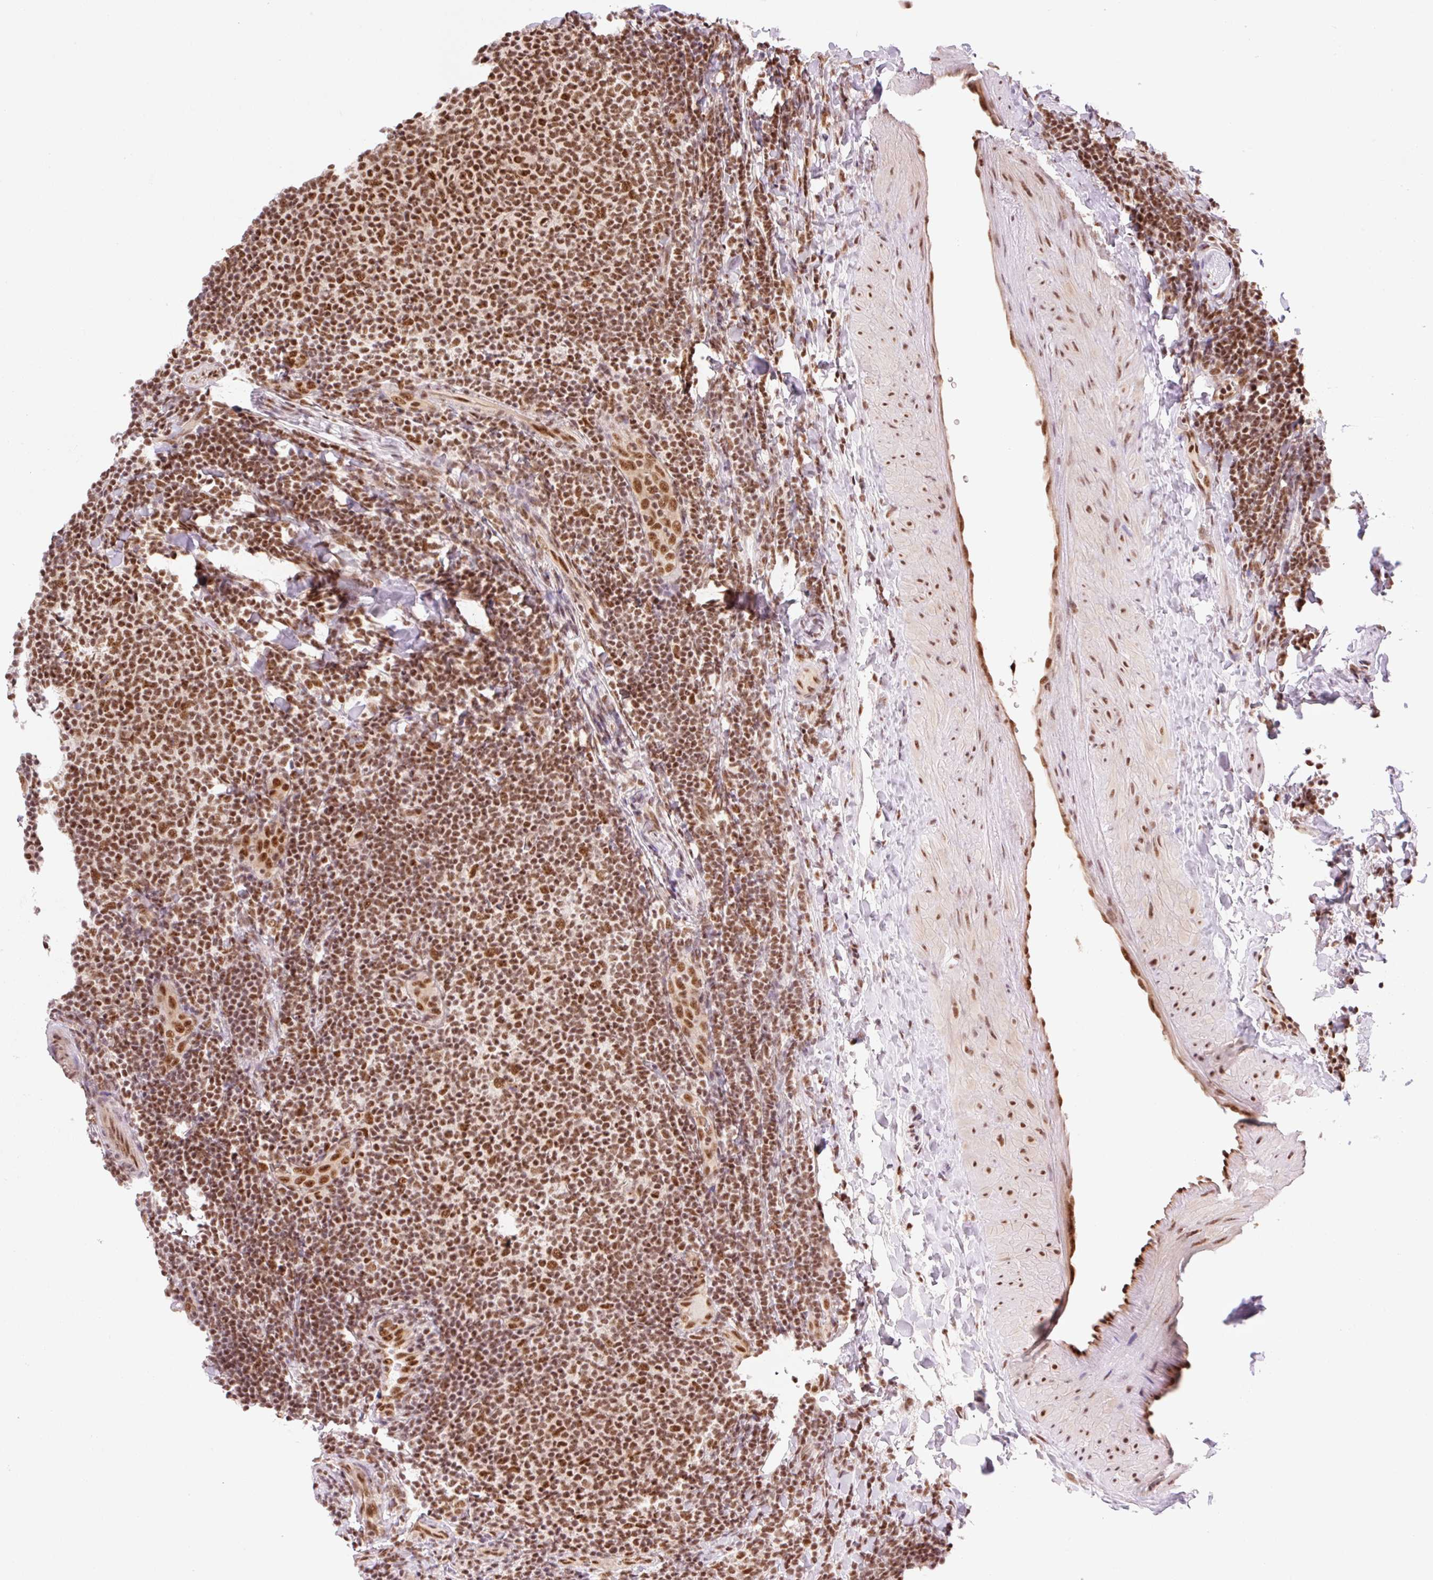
{"staining": {"intensity": "strong", "quantity": ">75%", "location": "nuclear"}, "tissue": "lymphoma", "cell_type": "Tumor cells", "image_type": "cancer", "snomed": [{"axis": "morphology", "description": "Malignant lymphoma, non-Hodgkin's type, Low grade"}, {"axis": "topography", "description": "Lymph node"}], "caption": "Immunohistochemistry (IHC) (DAB) staining of malignant lymphoma, non-Hodgkin's type (low-grade) displays strong nuclear protein staining in approximately >75% of tumor cells.", "gene": "PRDM11", "patient": {"sex": "male", "age": 66}}